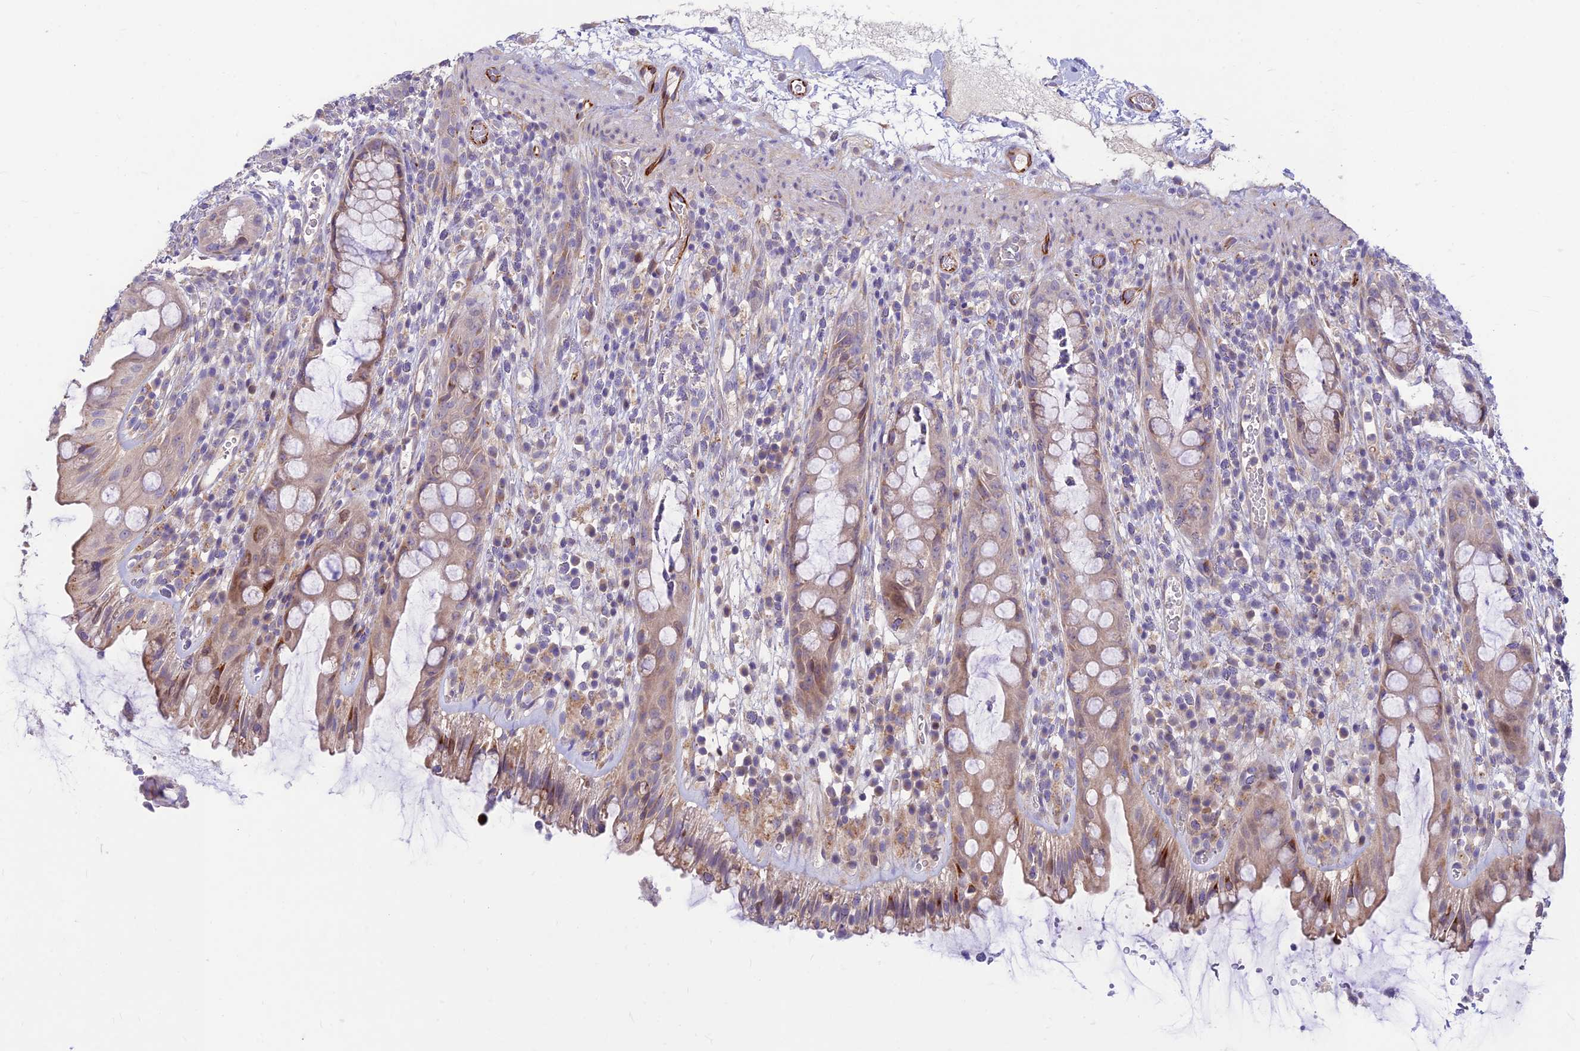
{"staining": {"intensity": "moderate", "quantity": "<25%", "location": "cytoplasmic/membranous"}, "tissue": "rectum", "cell_type": "Glandular cells", "image_type": "normal", "snomed": [{"axis": "morphology", "description": "Normal tissue, NOS"}, {"axis": "topography", "description": "Rectum"}], "caption": "A brown stain labels moderate cytoplasmic/membranous expression of a protein in glandular cells of normal rectum. (DAB IHC with brightfield microscopy, high magnification).", "gene": "ST8SIA5", "patient": {"sex": "female", "age": 57}}